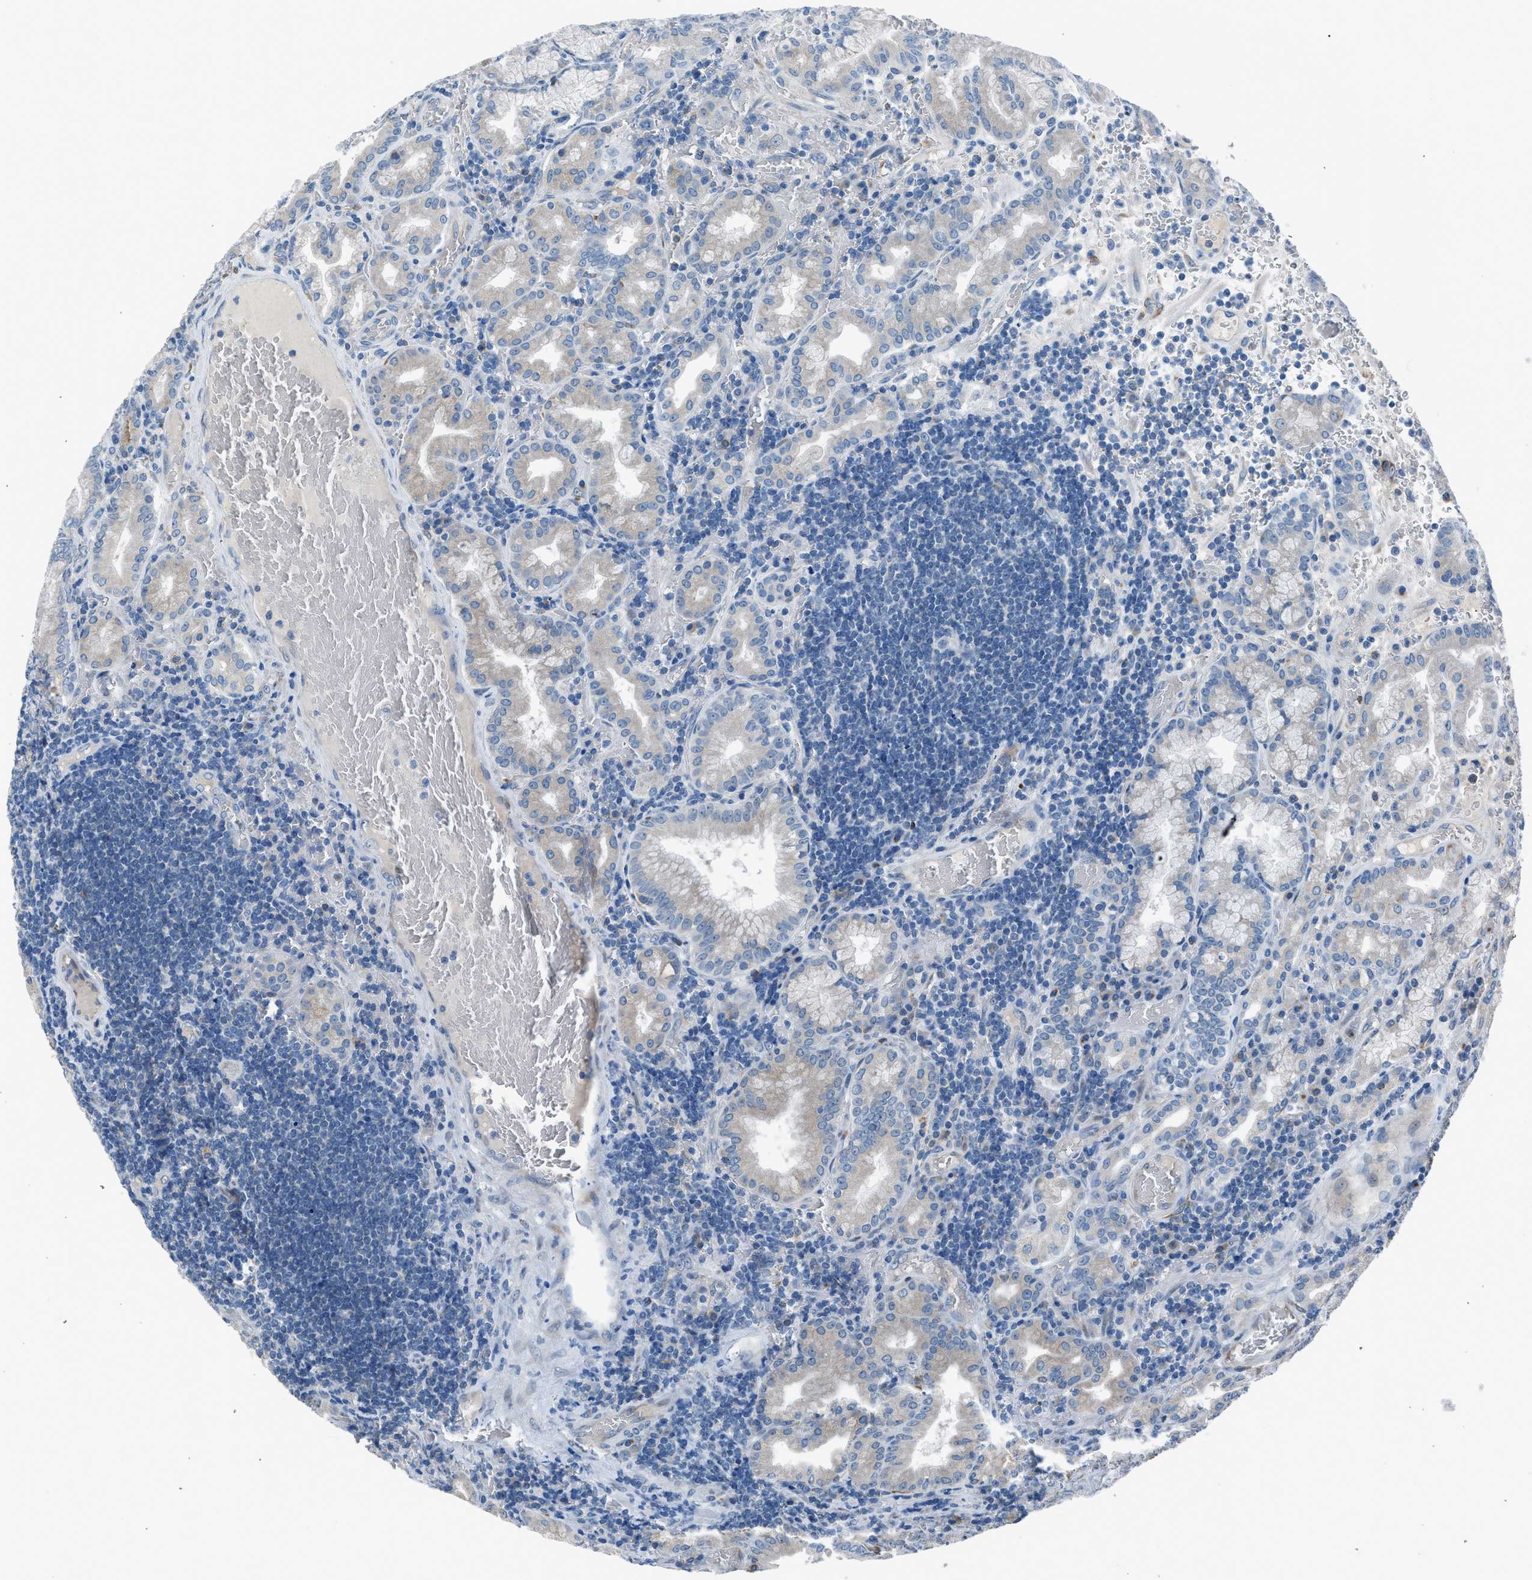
{"staining": {"intensity": "moderate", "quantity": "25%-75%", "location": "cytoplasmic/membranous"}, "tissue": "stomach", "cell_type": "Glandular cells", "image_type": "normal", "snomed": [{"axis": "morphology", "description": "Normal tissue, NOS"}, {"axis": "morphology", "description": "Carcinoid, malignant, NOS"}, {"axis": "topography", "description": "Stomach, upper"}], "caption": "High-magnification brightfield microscopy of benign stomach stained with DAB (3,3'-diaminobenzidine) (brown) and counterstained with hematoxylin (blue). glandular cells exhibit moderate cytoplasmic/membranous staining is present in about25%-75% of cells. The staining was performed using DAB to visualize the protein expression in brown, while the nuclei were stained in blue with hematoxylin (Magnification: 20x).", "gene": "RNF41", "patient": {"sex": "male", "age": 39}}